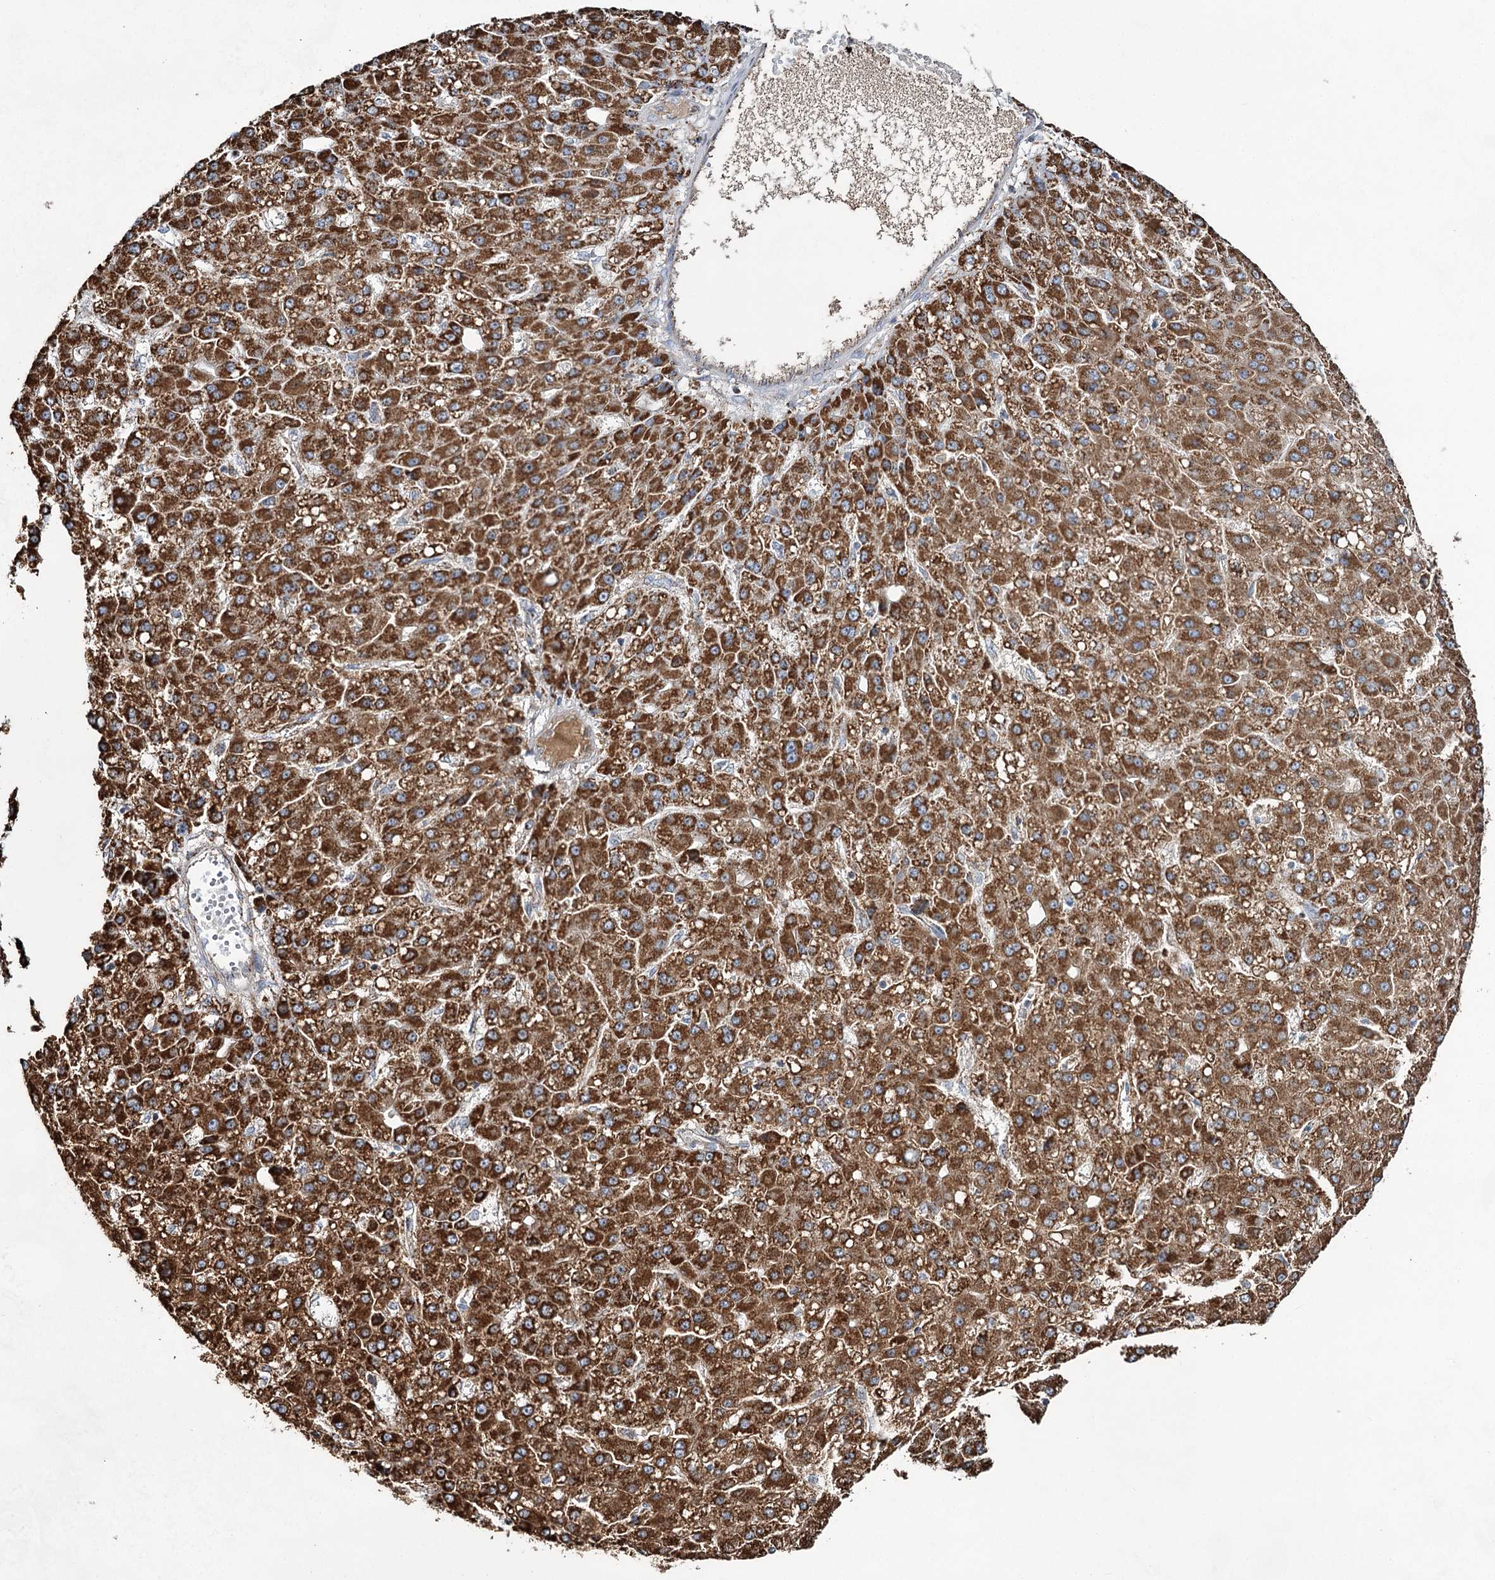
{"staining": {"intensity": "strong", "quantity": ">75%", "location": "cytoplasmic/membranous"}, "tissue": "liver cancer", "cell_type": "Tumor cells", "image_type": "cancer", "snomed": [{"axis": "morphology", "description": "Carcinoma, Hepatocellular, NOS"}, {"axis": "topography", "description": "Liver"}], "caption": "Protein expression analysis of human liver cancer reveals strong cytoplasmic/membranous expression in about >75% of tumor cells.", "gene": "CWF19L1", "patient": {"sex": "male", "age": 67}}